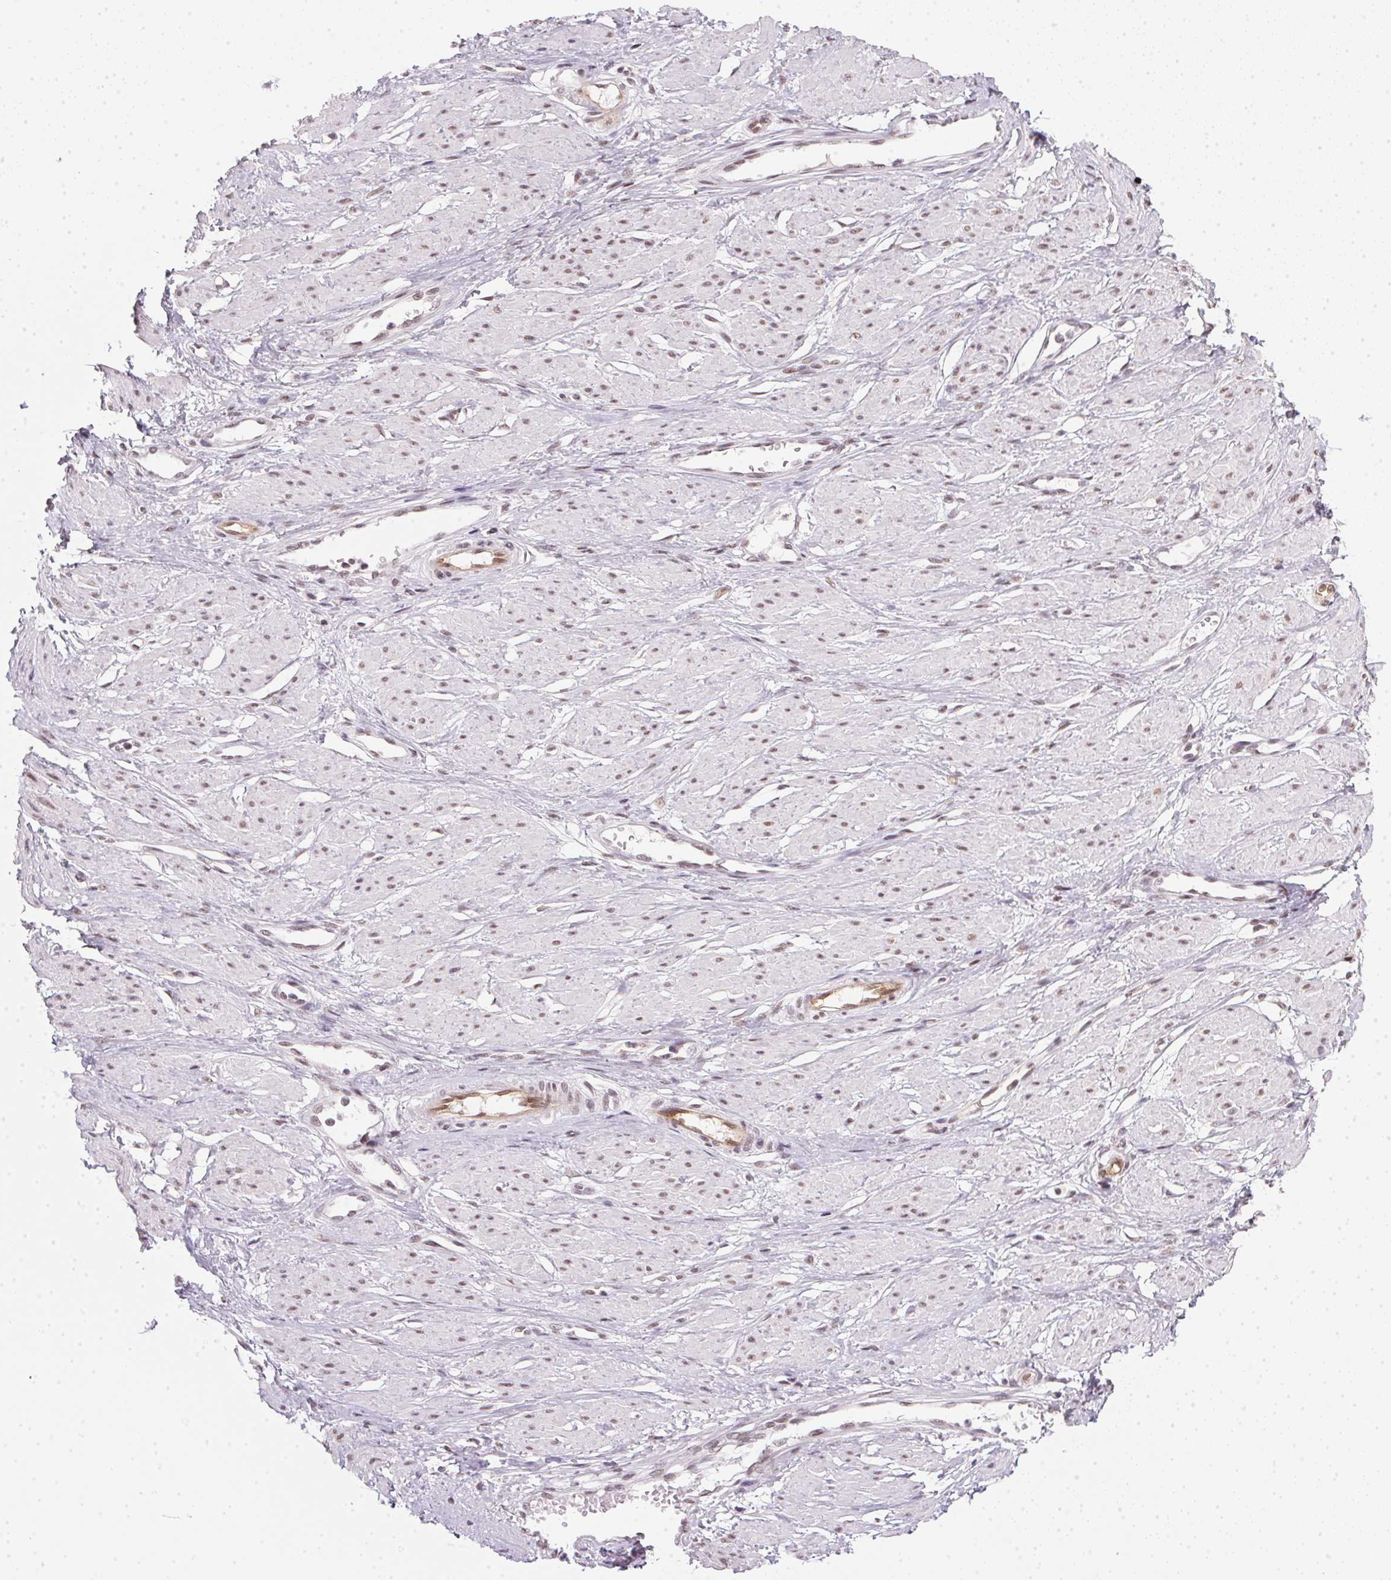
{"staining": {"intensity": "moderate", "quantity": "25%-75%", "location": "nuclear"}, "tissue": "smooth muscle", "cell_type": "Smooth muscle cells", "image_type": "normal", "snomed": [{"axis": "morphology", "description": "Normal tissue, NOS"}, {"axis": "topography", "description": "Smooth muscle"}, {"axis": "topography", "description": "Uterus"}], "caption": "This is a histology image of immunohistochemistry staining of unremarkable smooth muscle, which shows moderate staining in the nuclear of smooth muscle cells.", "gene": "SRSF7", "patient": {"sex": "female", "age": 39}}